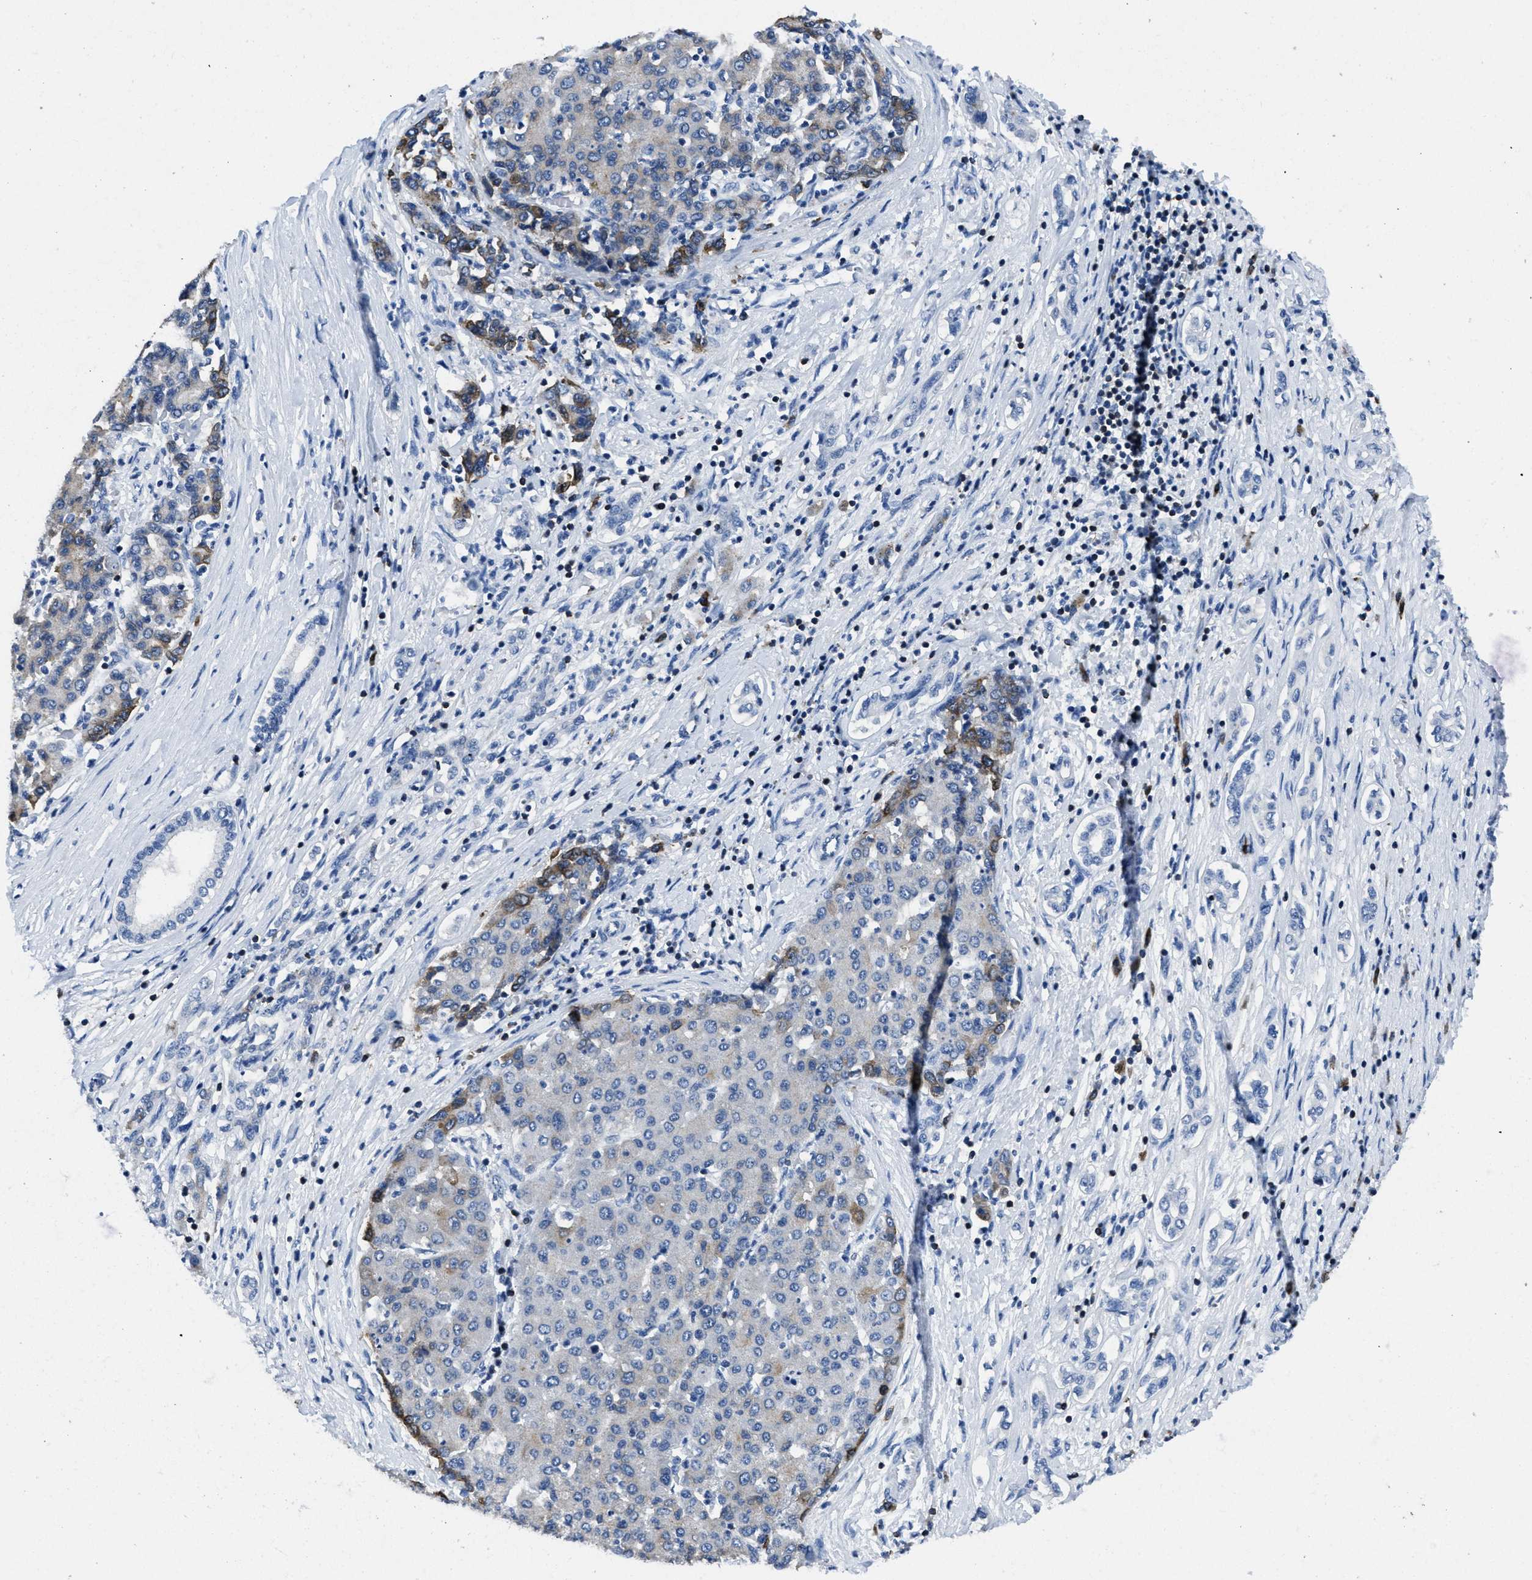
{"staining": {"intensity": "negative", "quantity": "none", "location": "none"}, "tissue": "liver cancer", "cell_type": "Tumor cells", "image_type": "cancer", "snomed": [{"axis": "morphology", "description": "Carcinoma, Hepatocellular, NOS"}, {"axis": "topography", "description": "Liver"}], "caption": "Tumor cells are negative for protein expression in human liver cancer (hepatocellular carcinoma). Brightfield microscopy of IHC stained with DAB (3,3'-diaminobenzidine) (brown) and hematoxylin (blue), captured at high magnification.", "gene": "ITGA3", "patient": {"sex": "male", "age": 65}}